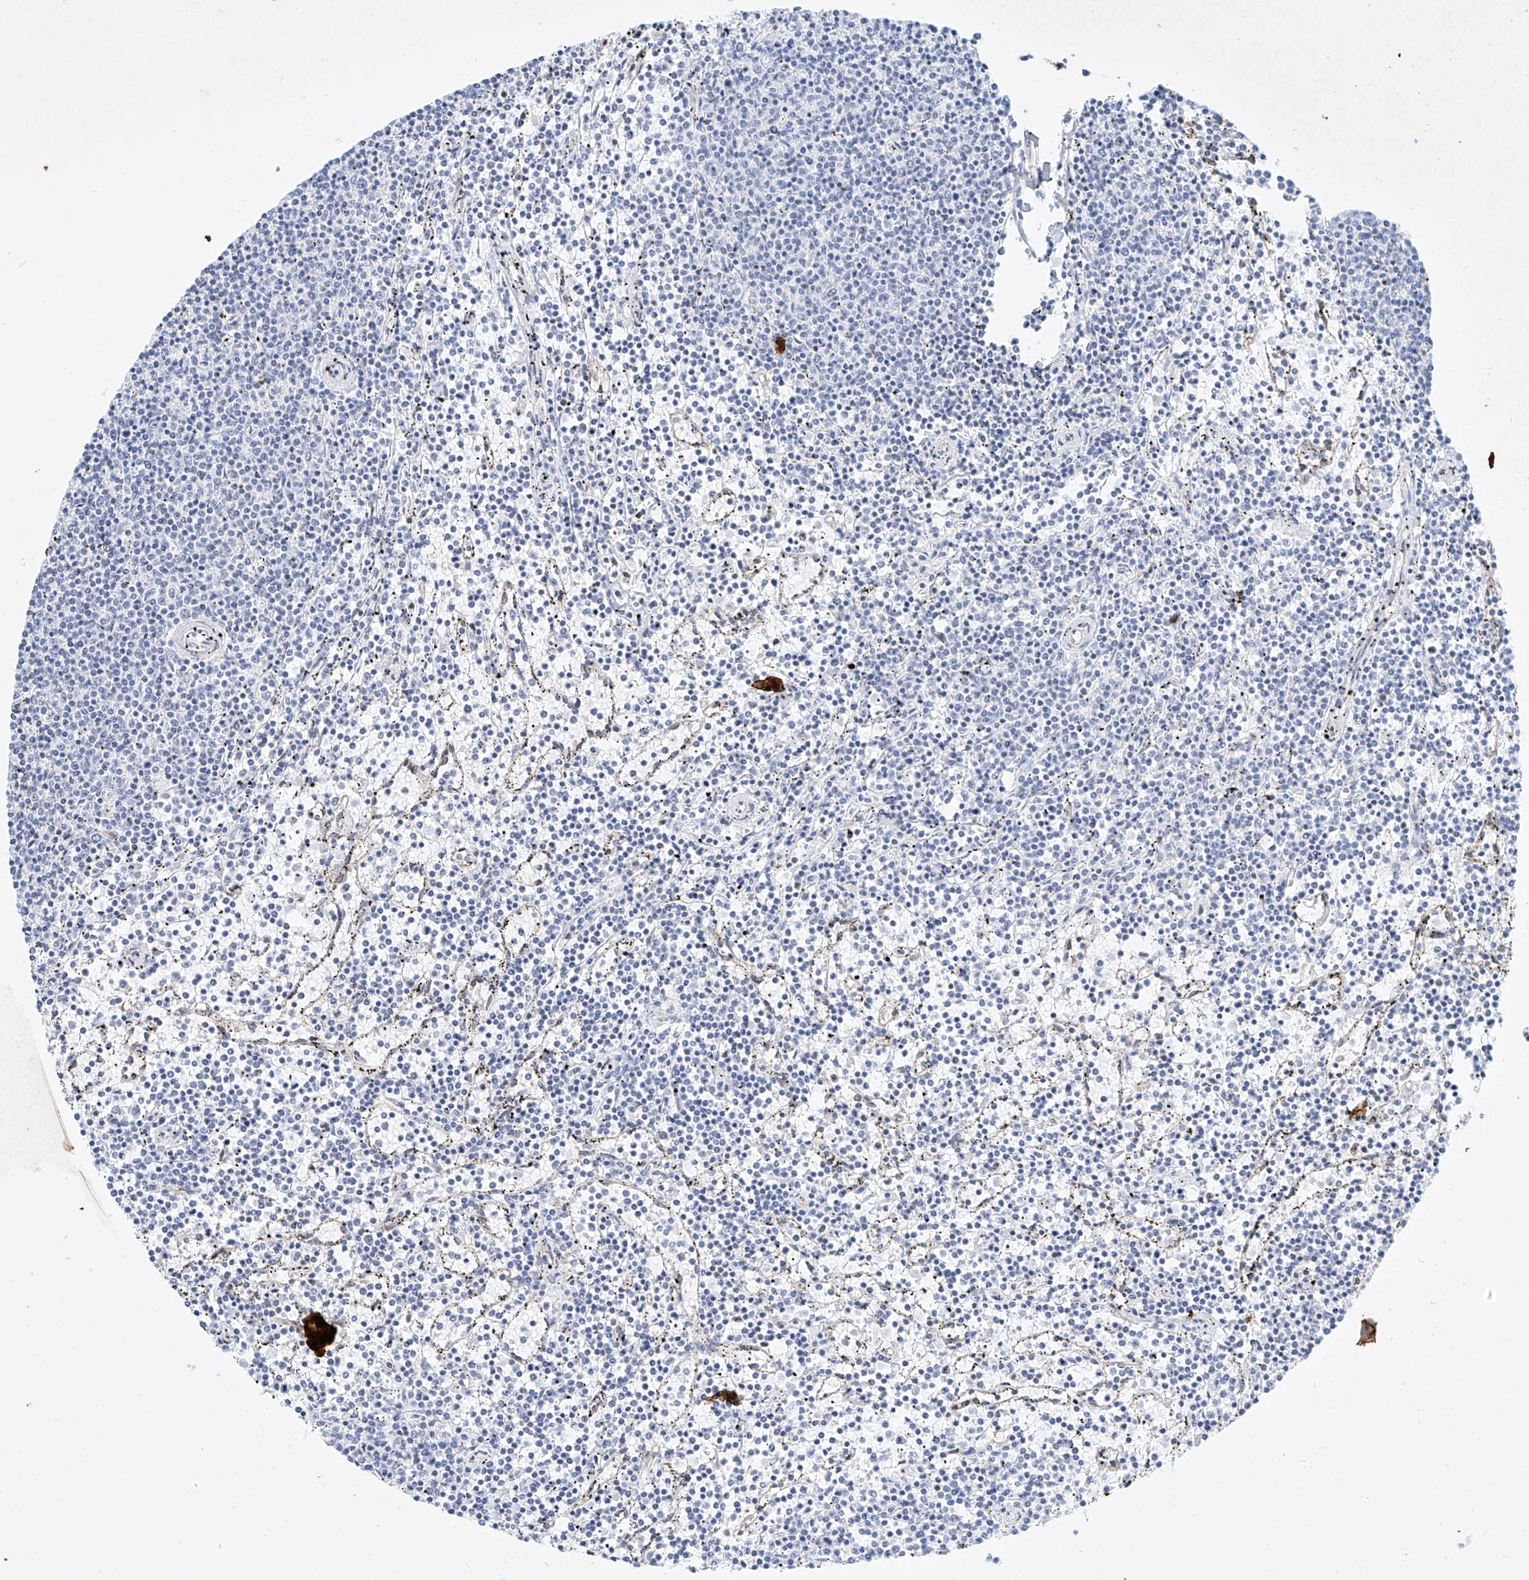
{"staining": {"intensity": "negative", "quantity": "none", "location": "none"}, "tissue": "lymphoma", "cell_type": "Tumor cells", "image_type": "cancer", "snomed": [{"axis": "morphology", "description": "Malignant lymphoma, non-Hodgkin's type, Low grade"}, {"axis": "topography", "description": "Spleen"}], "caption": "High magnification brightfield microscopy of lymphoma stained with DAB (3,3'-diaminobenzidine) (brown) and counterstained with hematoxylin (blue): tumor cells show no significant staining.", "gene": "REEP2", "patient": {"sex": "female", "age": 50}}